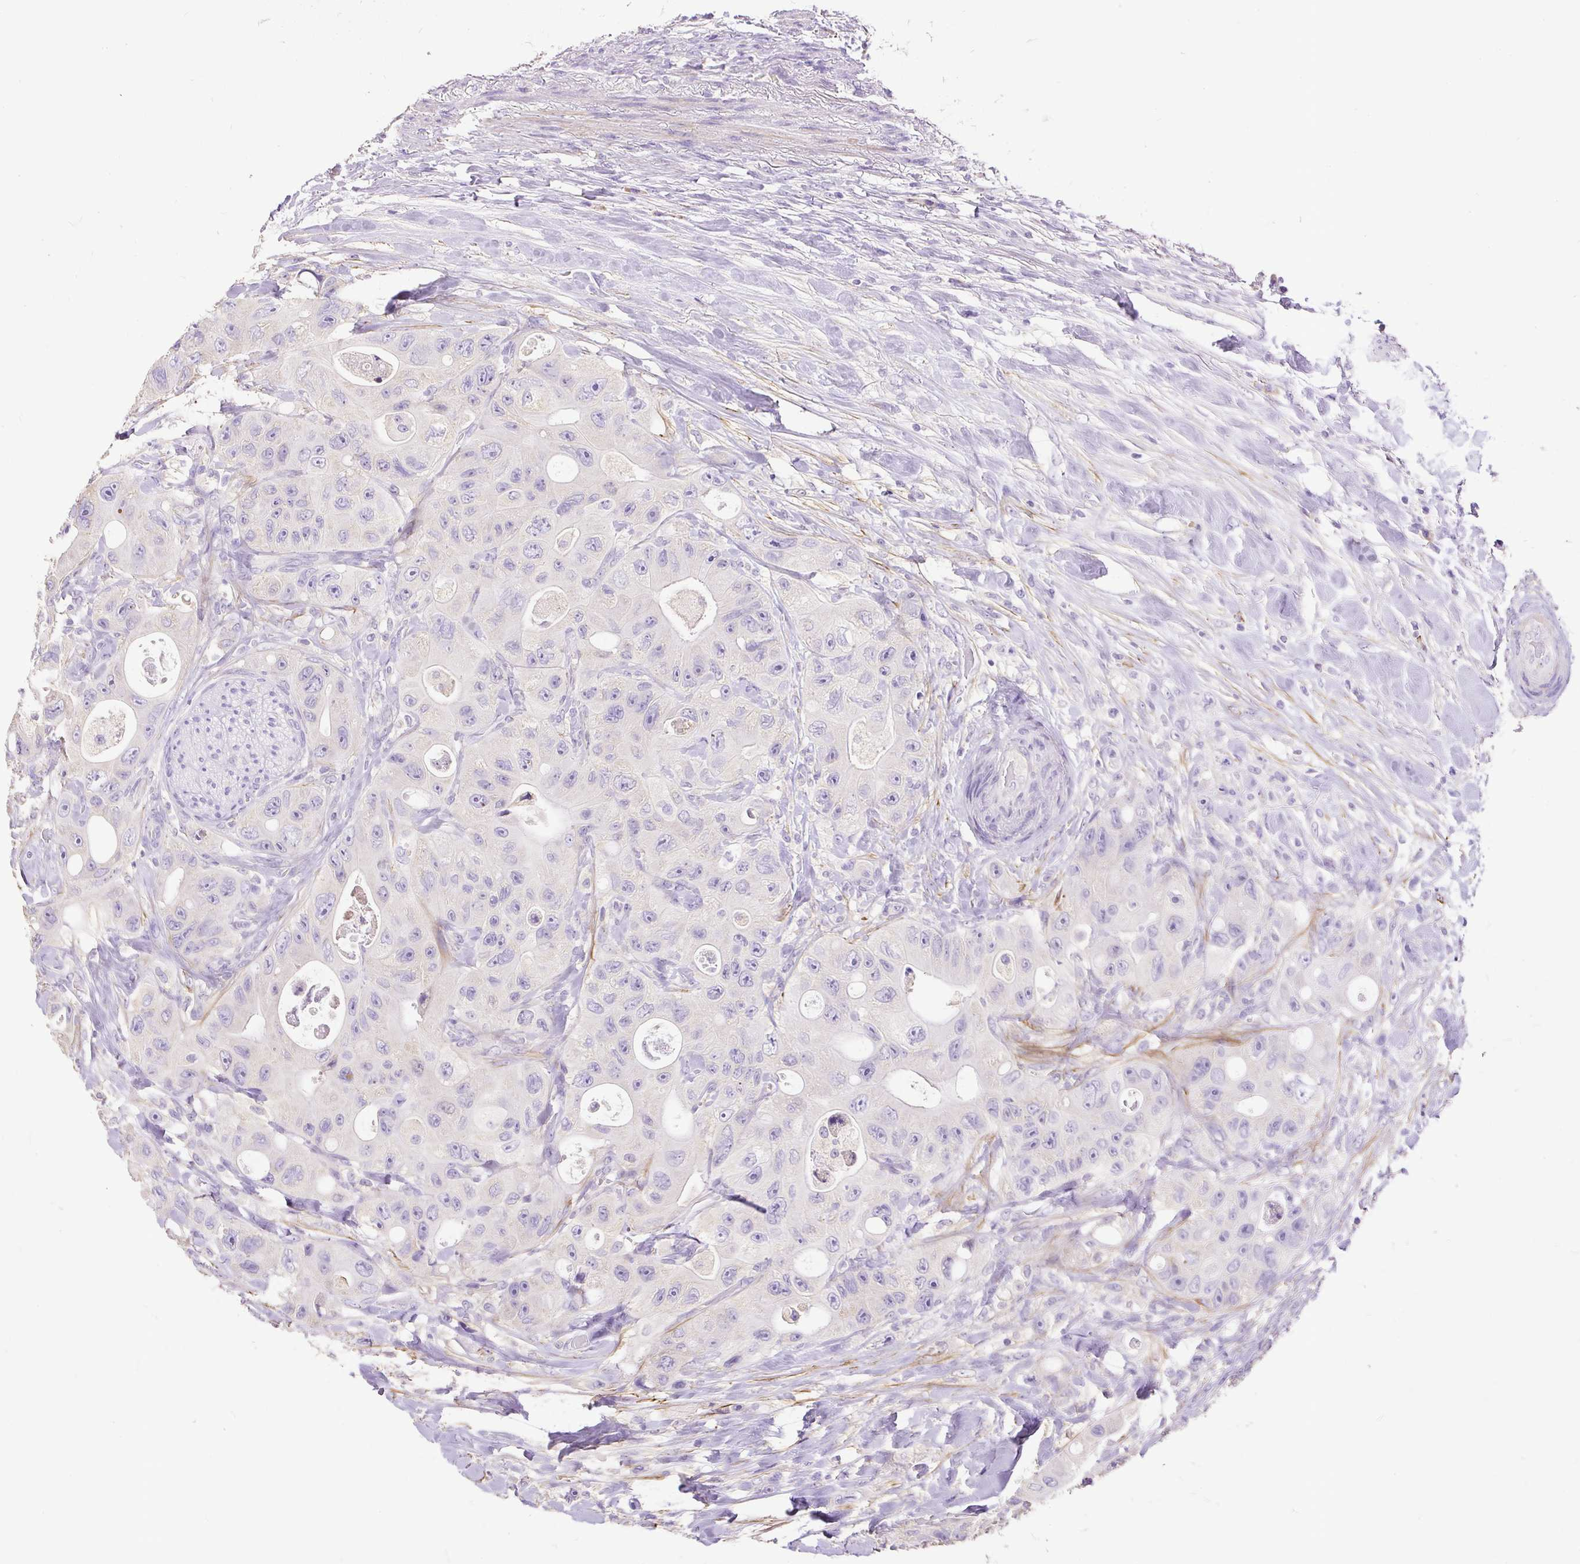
{"staining": {"intensity": "negative", "quantity": "none", "location": "none"}, "tissue": "colorectal cancer", "cell_type": "Tumor cells", "image_type": "cancer", "snomed": [{"axis": "morphology", "description": "Adenocarcinoma, NOS"}, {"axis": "topography", "description": "Colon"}], "caption": "Immunohistochemical staining of human colorectal cancer displays no significant positivity in tumor cells.", "gene": "GBX1", "patient": {"sex": "female", "age": 46}}